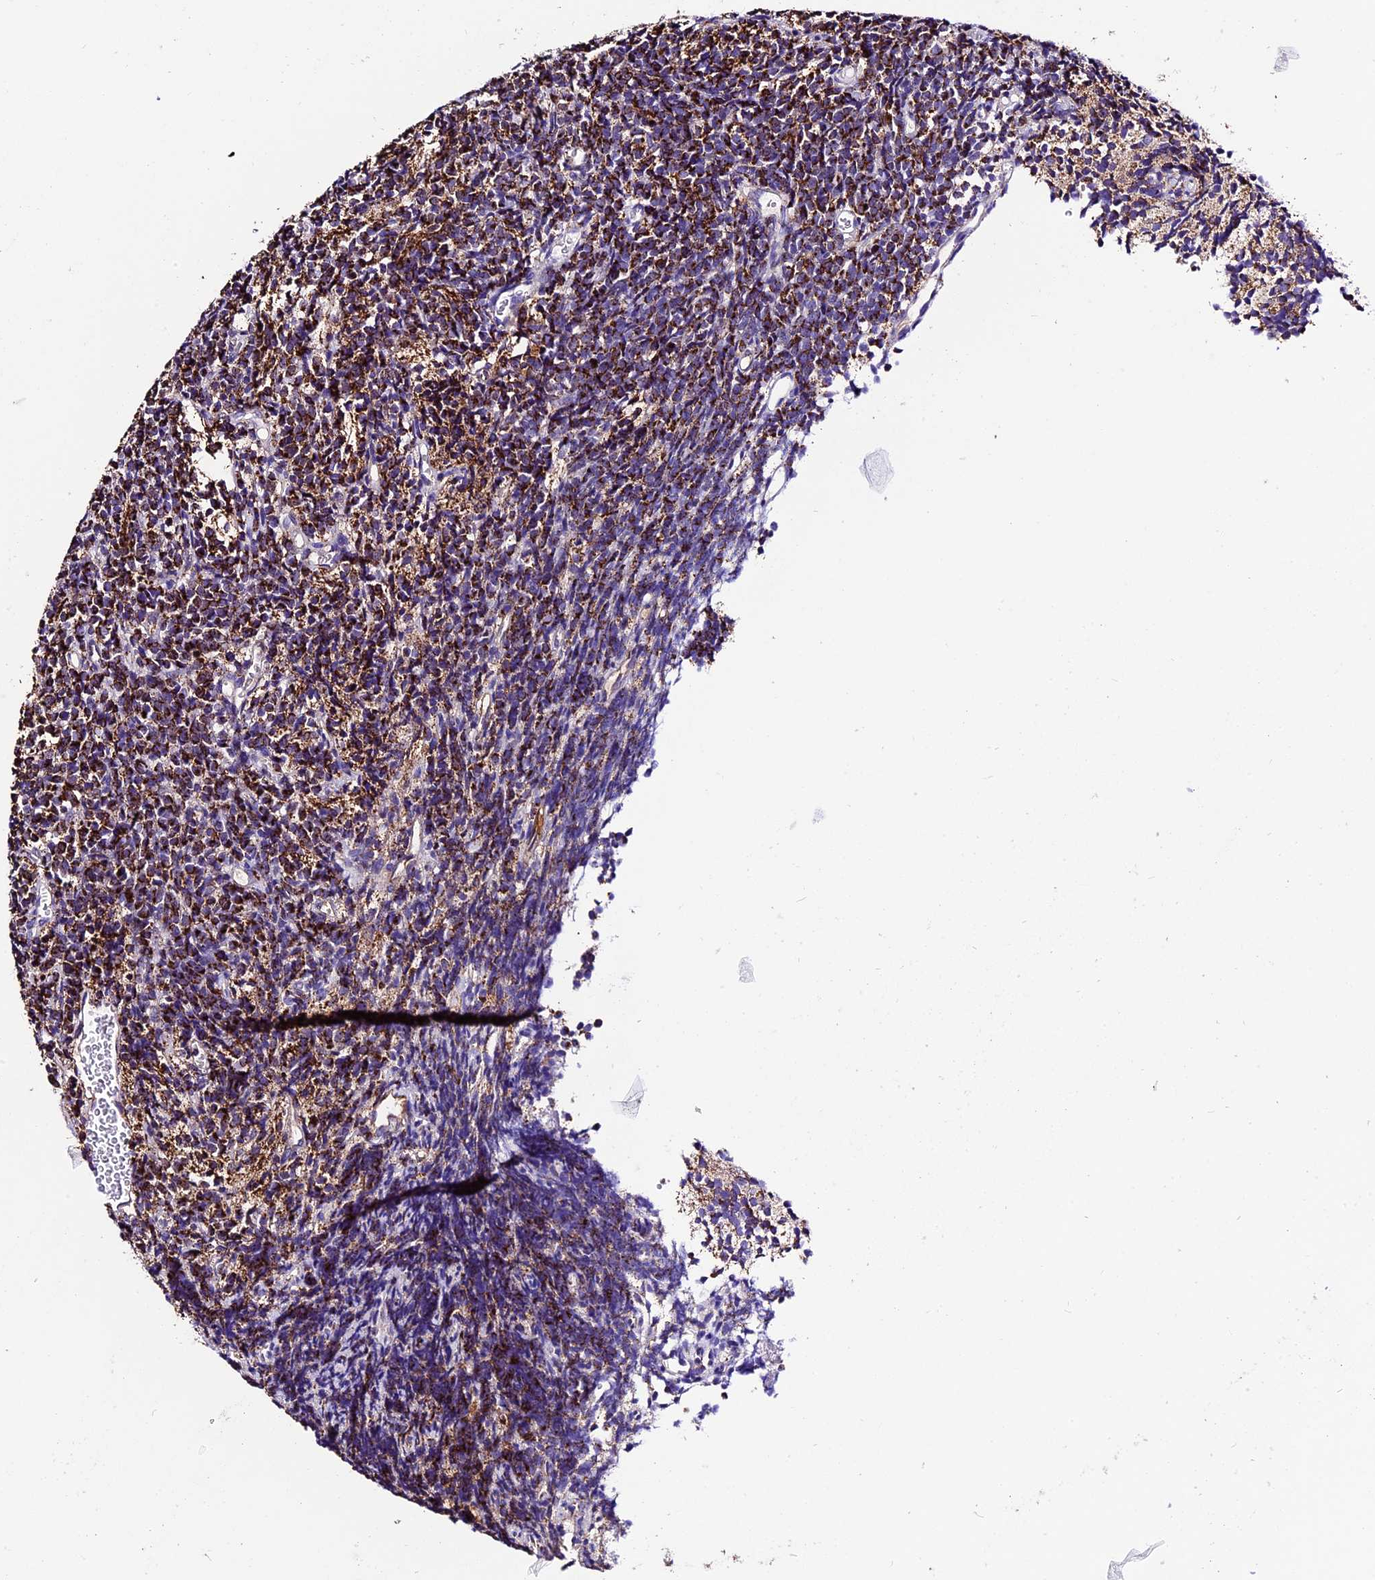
{"staining": {"intensity": "strong", "quantity": ">75%", "location": "cytoplasmic/membranous"}, "tissue": "glioma", "cell_type": "Tumor cells", "image_type": "cancer", "snomed": [{"axis": "morphology", "description": "Glioma, malignant, Low grade"}, {"axis": "topography", "description": "Brain"}], "caption": "About >75% of tumor cells in human low-grade glioma (malignant) demonstrate strong cytoplasmic/membranous protein expression as visualized by brown immunohistochemical staining.", "gene": "DCAF5", "patient": {"sex": "female", "age": 1}}